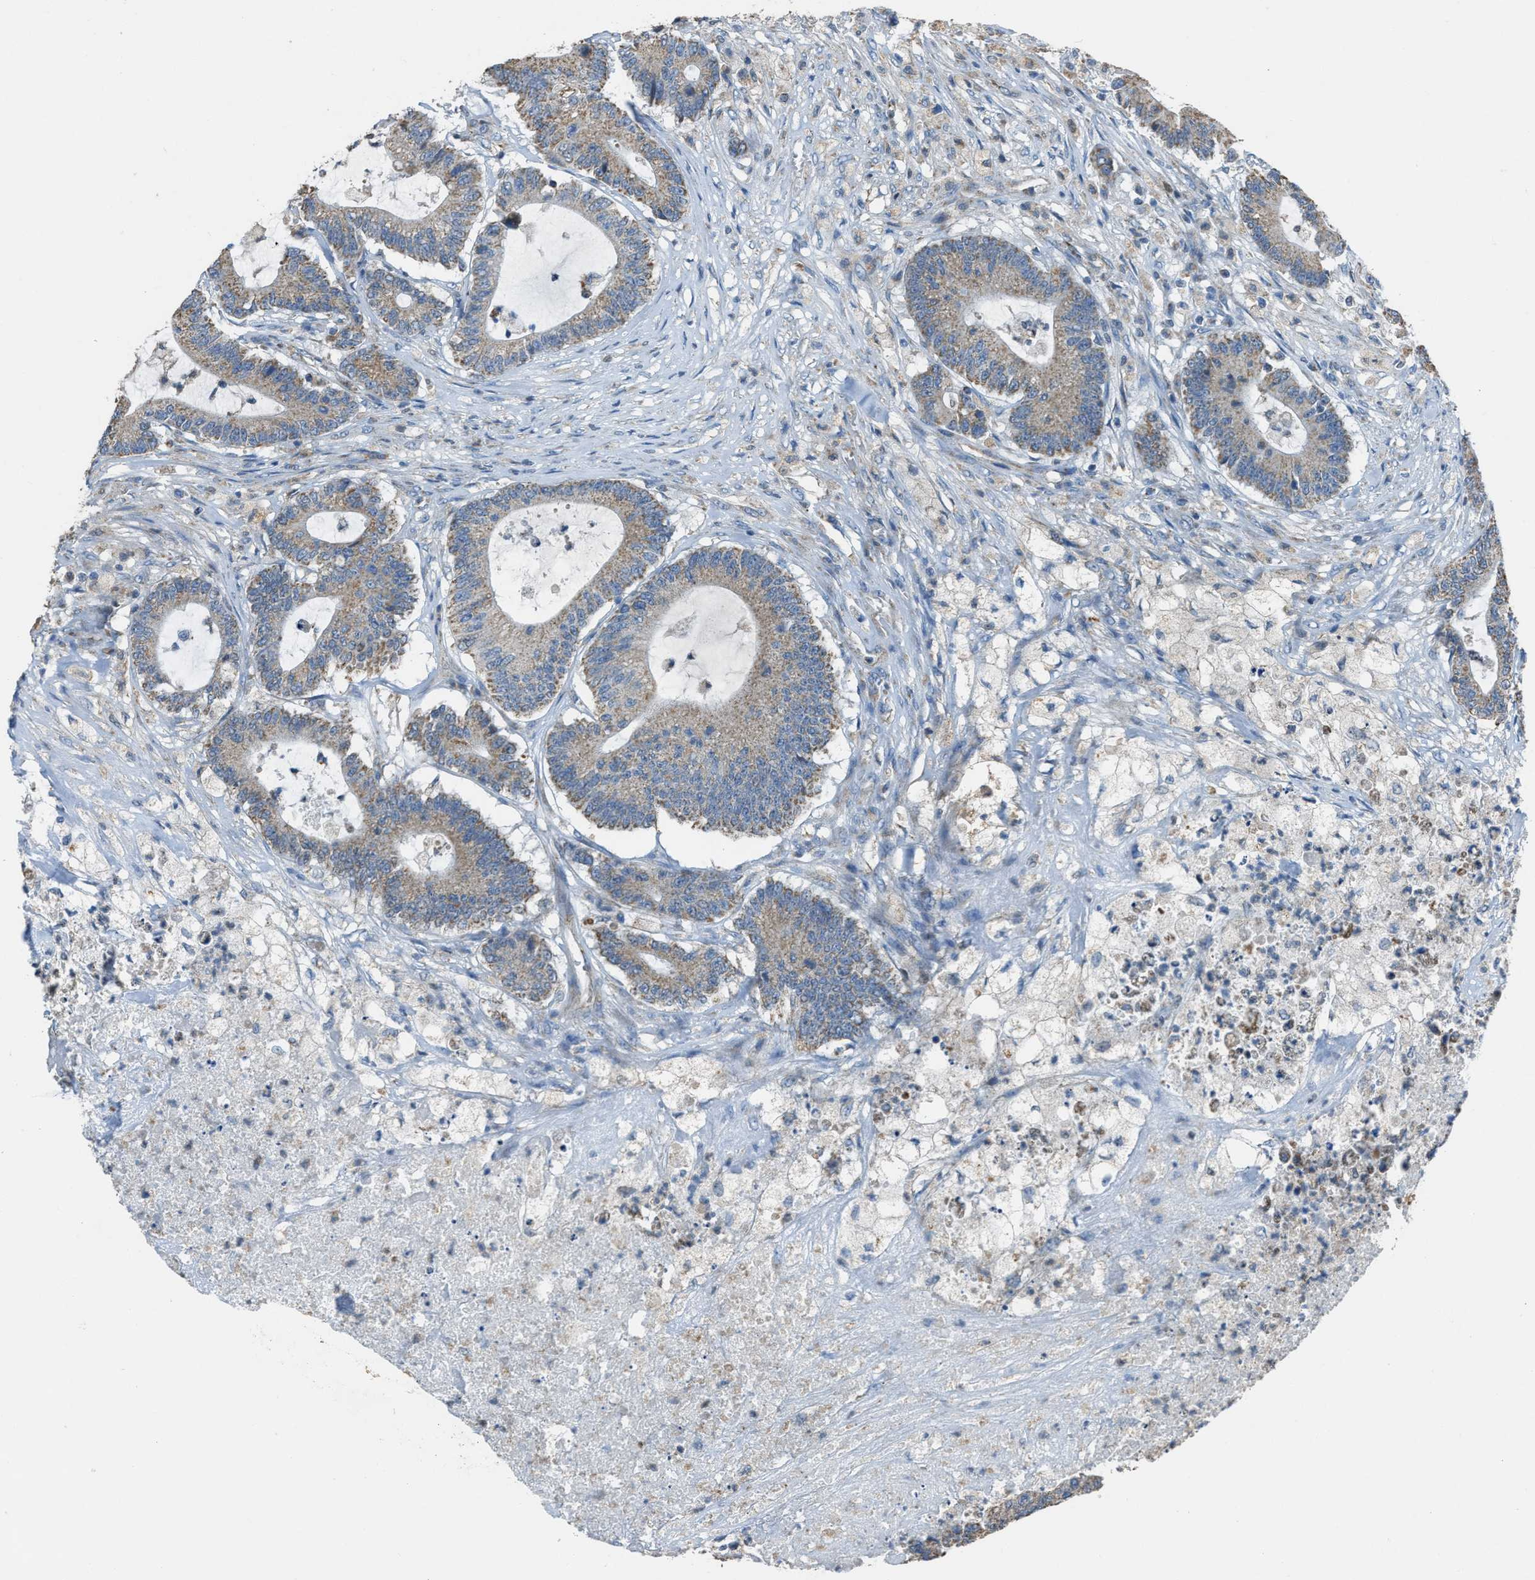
{"staining": {"intensity": "weak", "quantity": ">75%", "location": "cytoplasmic/membranous"}, "tissue": "colorectal cancer", "cell_type": "Tumor cells", "image_type": "cancer", "snomed": [{"axis": "morphology", "description": "Adenocarcinoma, NOS"}, {"axis": "topography", "description": "Colon"}], "caption": "Weak cytoplasmic/membranous positivity for a protein is appreciated in approximately >75% of tumor cells of adenocarcinoma (colorectal) using IHC.", "gene": "SLC25A11", "patient": {"sex": "female", "age": 84}}